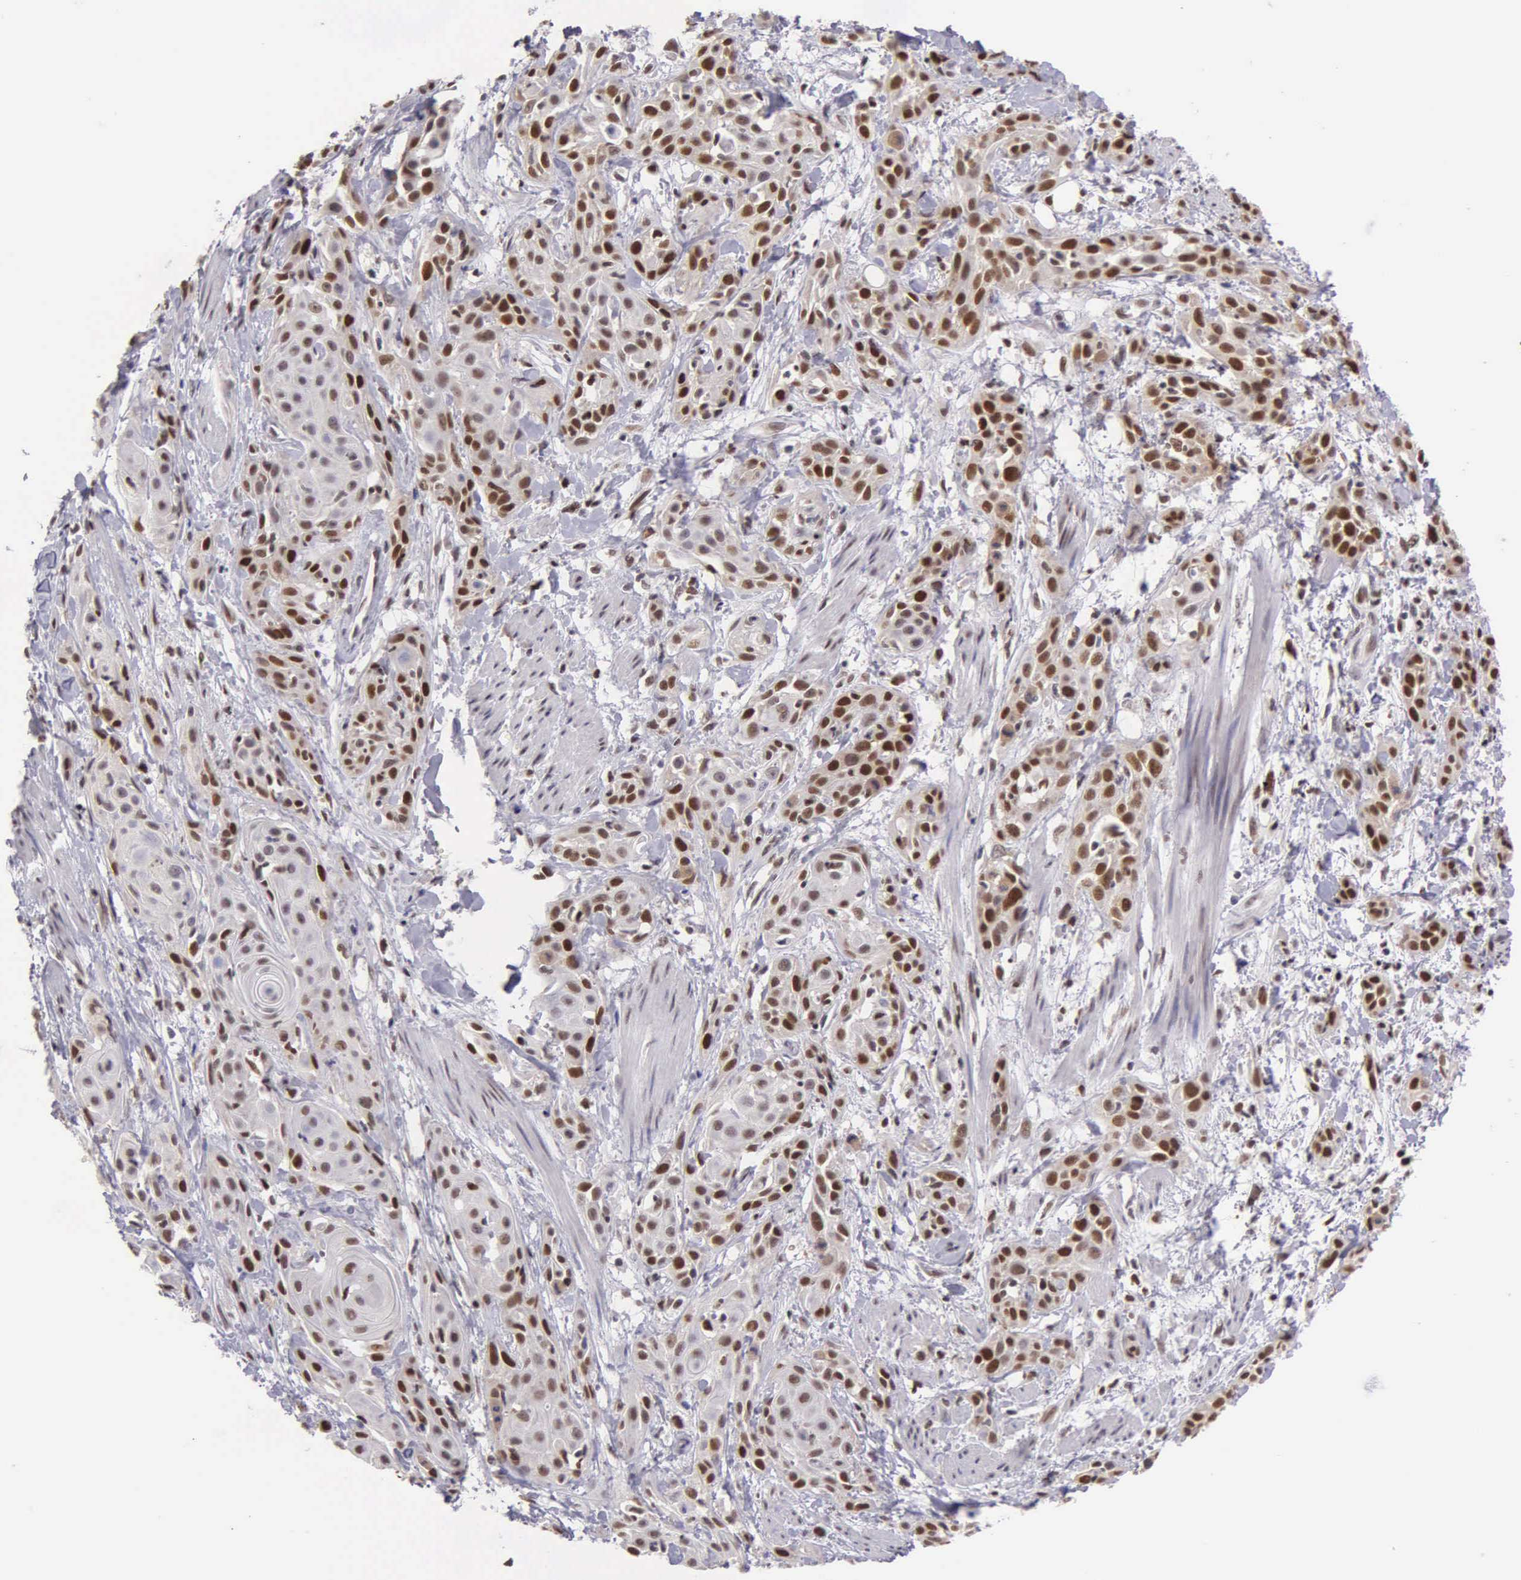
{"staining": {"intensity": "moderate", "quantity": "25%-75%", "location": "nuclear"}, "tissue": "skin cancer", "cell_type": "Tumor cells", "image_type": "cancer", "snomed": [{"axis": "morphology", "description": "Squamous cell carcinoma, NOS"}, {"axis": "topography", "description": "Skin"}, {"axis": "topography", "description": "Anal"}], "caption": "A brown stain shows moderate nuclear positivity of a protein in human skin cancer tumor cells.", "gene": "UBR7", "patient": {"sex": "male", "age": 64}}